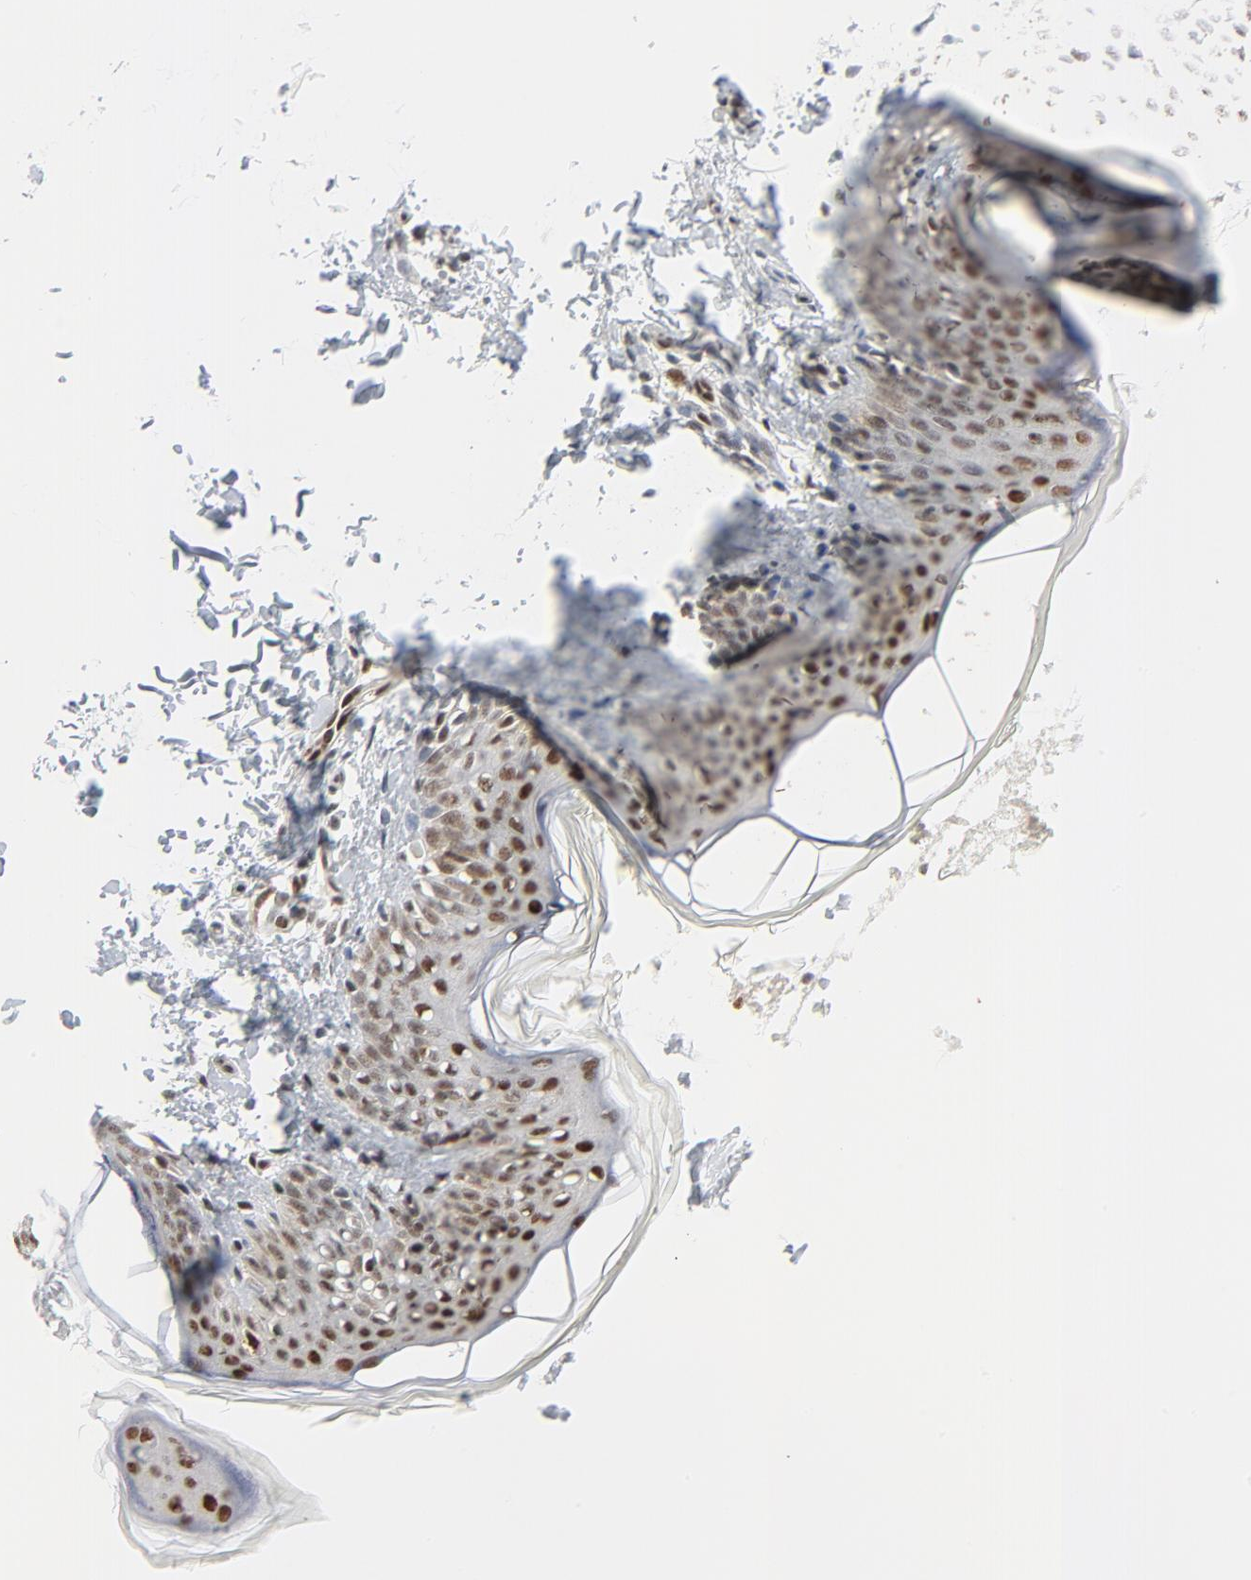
{"staining": {"intensity": "weak", "quantity": ">75%", "location": "nuclear"}, "tissue": "skin", "cell_type": "Fibroblasts", "image_type": "normal", "snomed": [{"axis": "morphology", "description": "Normal tissue, NOS"}, {"axis": "topography", "description": "Skin"}], "caption": "Immunohistochemical staining of unremarkable human skin shows >75% levels of weak nuclear protein expression in approximately >75% of fibroblasts.", "gene": "CUX1", "patient": {"sex": "female", "age": 4}}